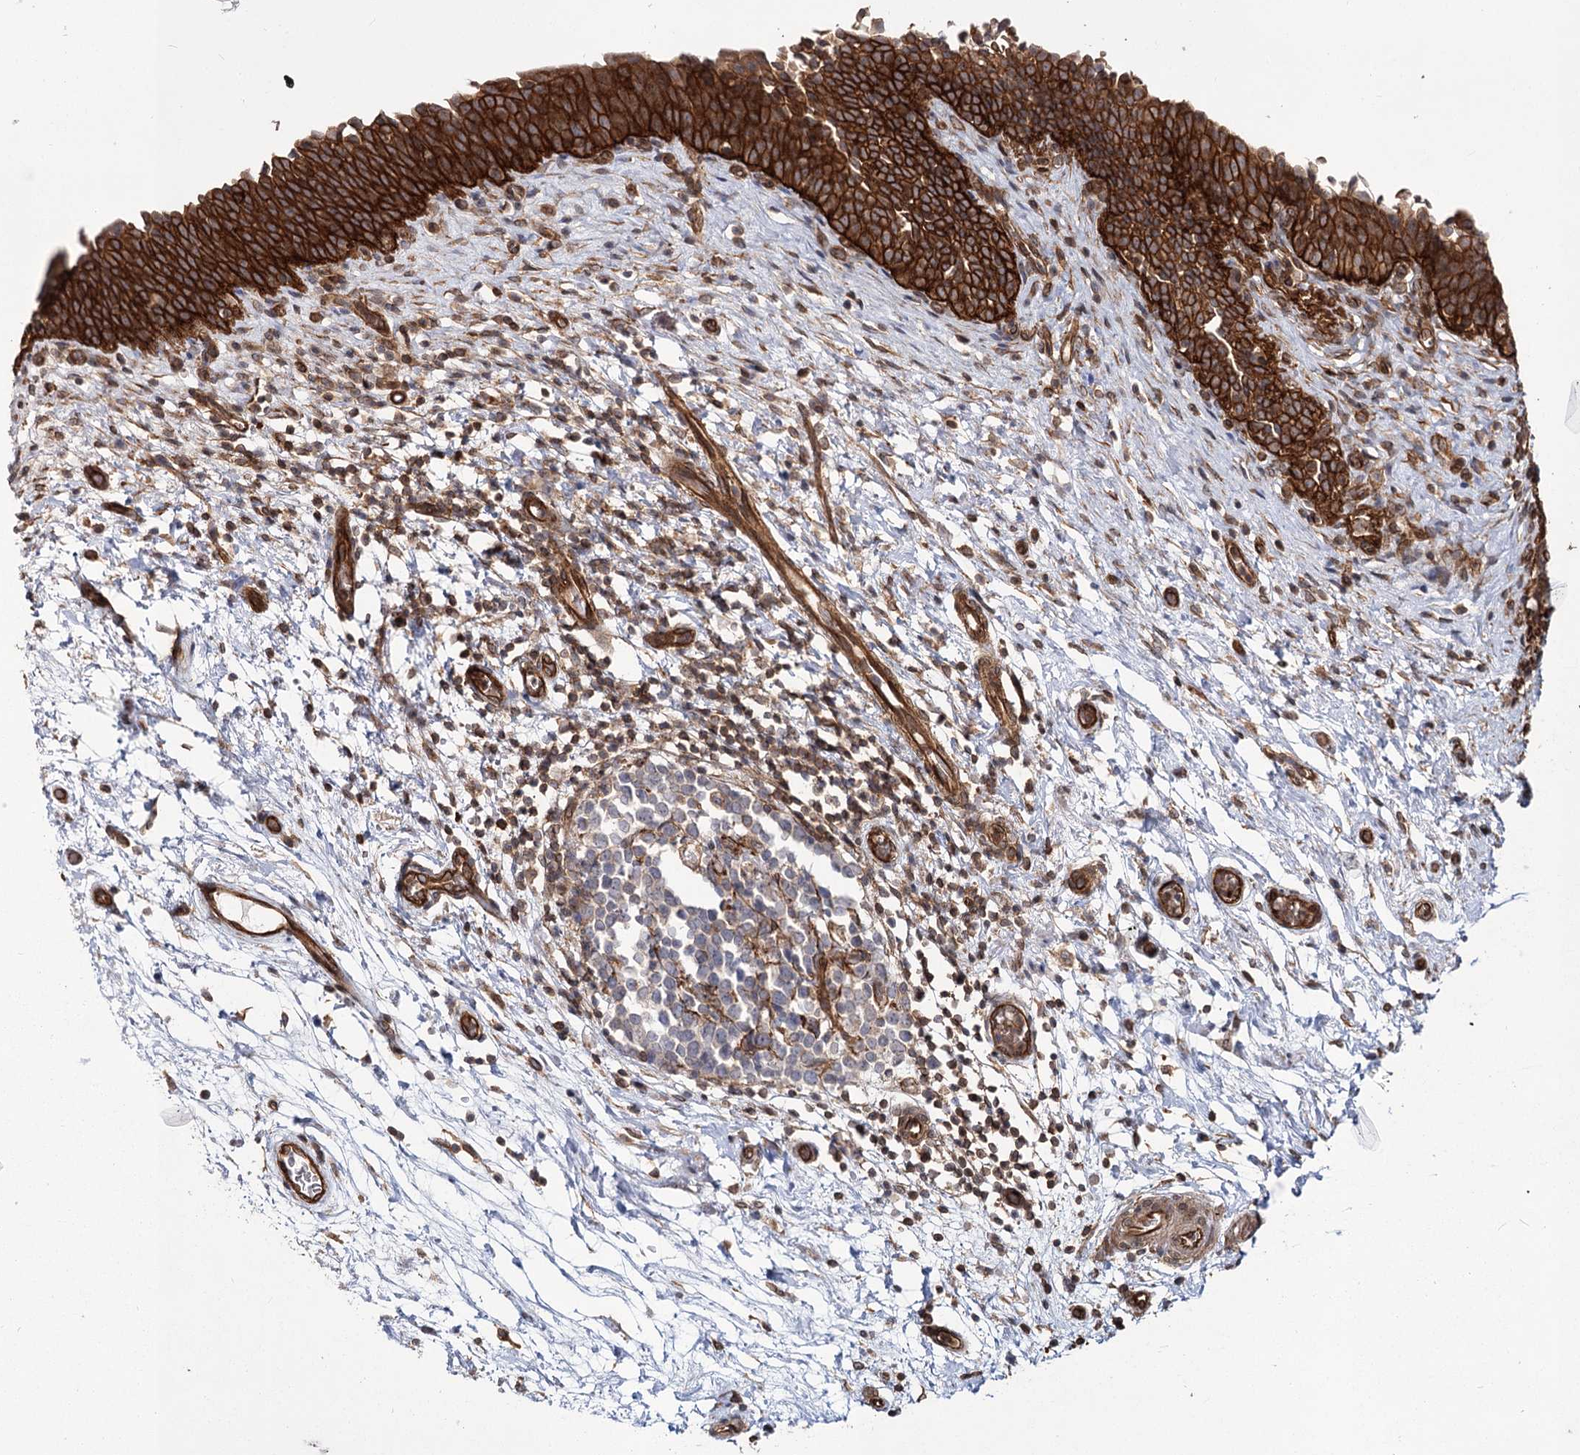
{"staining": {"intensity": "strong", "quantity": ">75%", "location": "cytoplasmic/membranous"}, "tissue": "urinary bladder", "cell_type": "Urothelial cells", "image_type": "normal", "snomed": [{"axis": "morphology", "description": "Normal tissue, NOS"}, {"axis": "topography", "description": "Urinary bladder"}], "caption": "Immunohistochemistry of normal human urinary bladder displays high levels of strong cytoplasmic/membranous positivity in approximately >75% of urothelial cells.", "gene": "IQSEC1", "patient": {"sex": "male", "age": 83}}